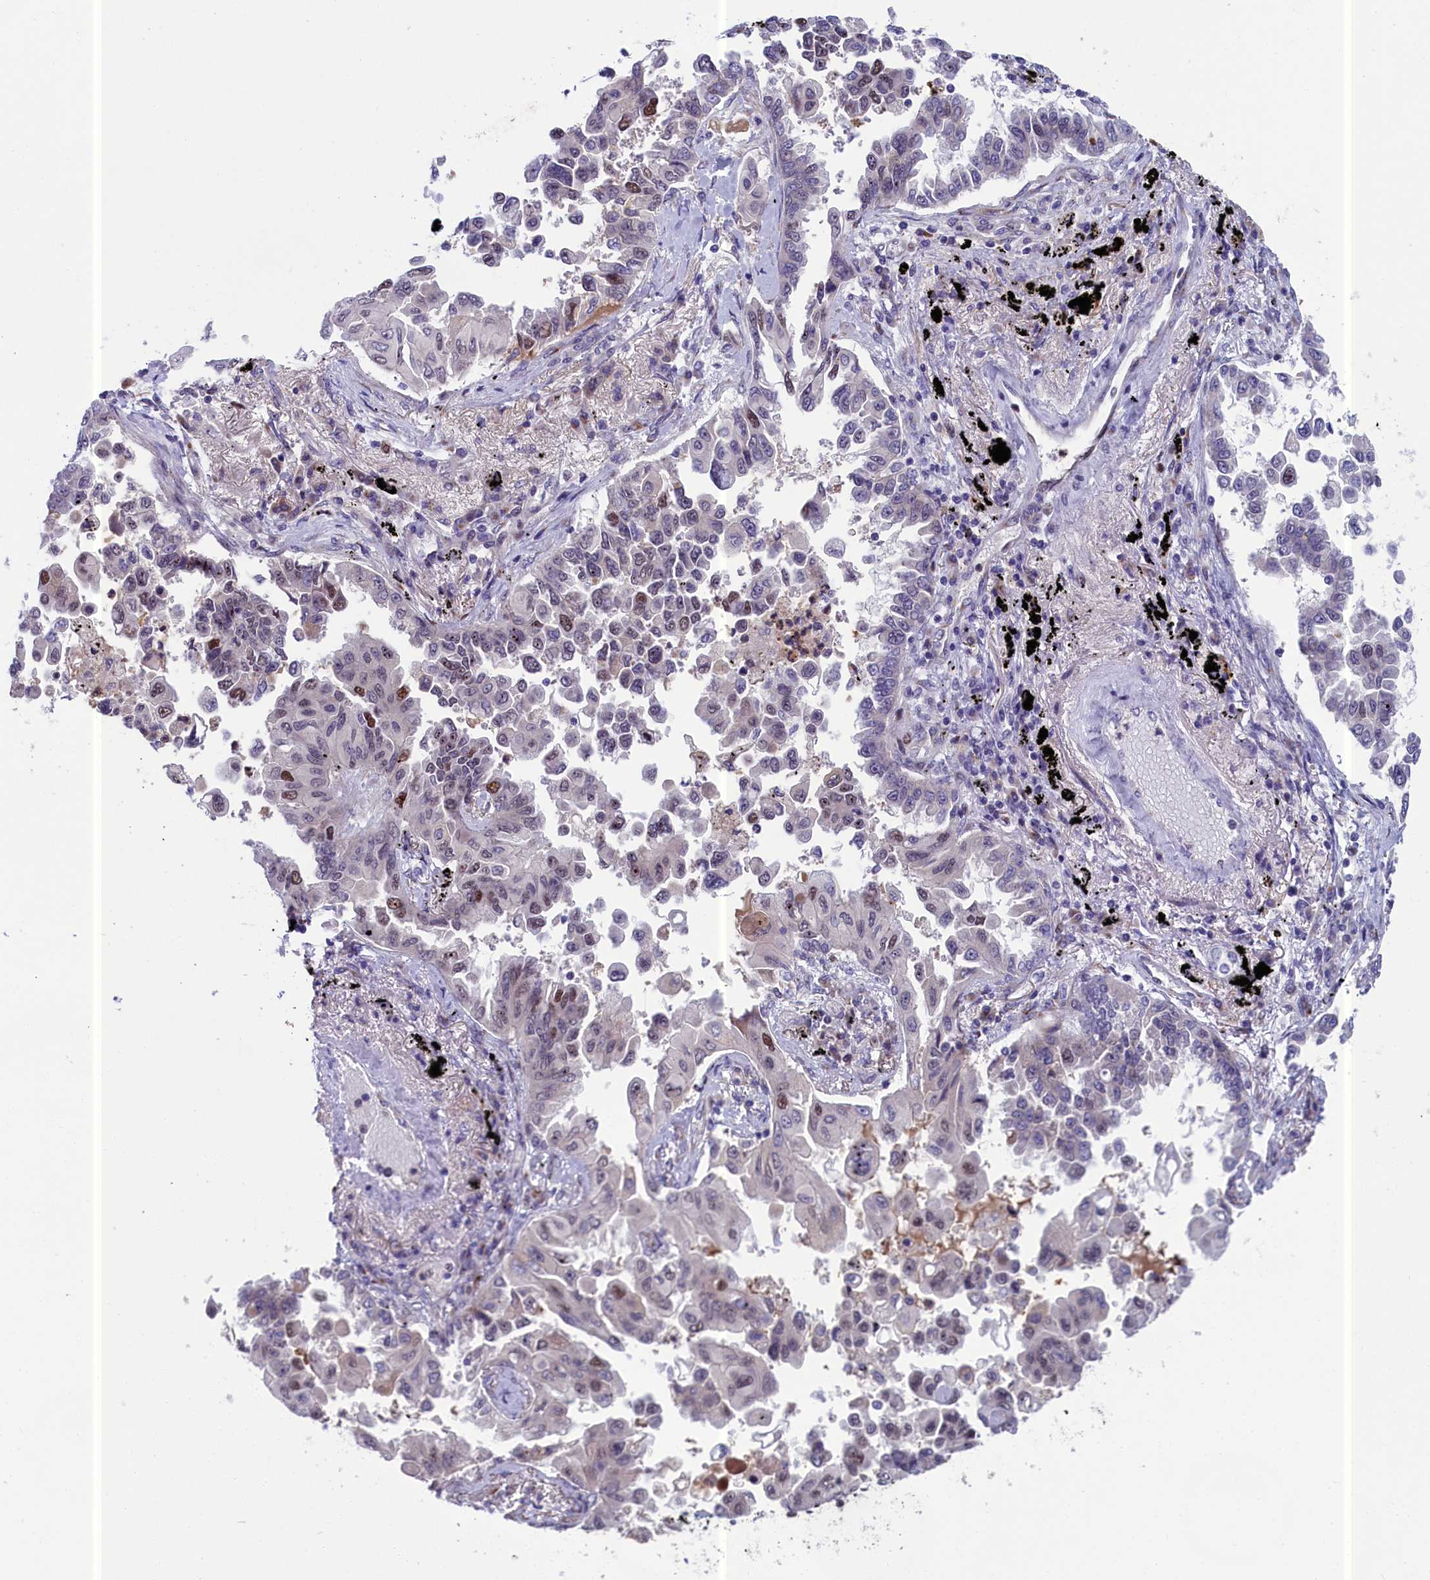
{"staining": {"intensity": "moderate", "quantity": "25%-75%", "location": "nuclear"}, "tissue": "lung cancer", "cell_type": "Tumor cells", "image_type": "cancer", "snomed": [{"axis": "morphology", "description": "Adenocarcinoma, NOS"}, {"axis": "topography", "description": "Lung"}], "caption": "A brown stain labels moderate nuclear expression of a protein in human lung cancer (adenocarcinoma) tumor cells.", "gene": "LIG1", "patient": {"sex": "female", "age": 67}}